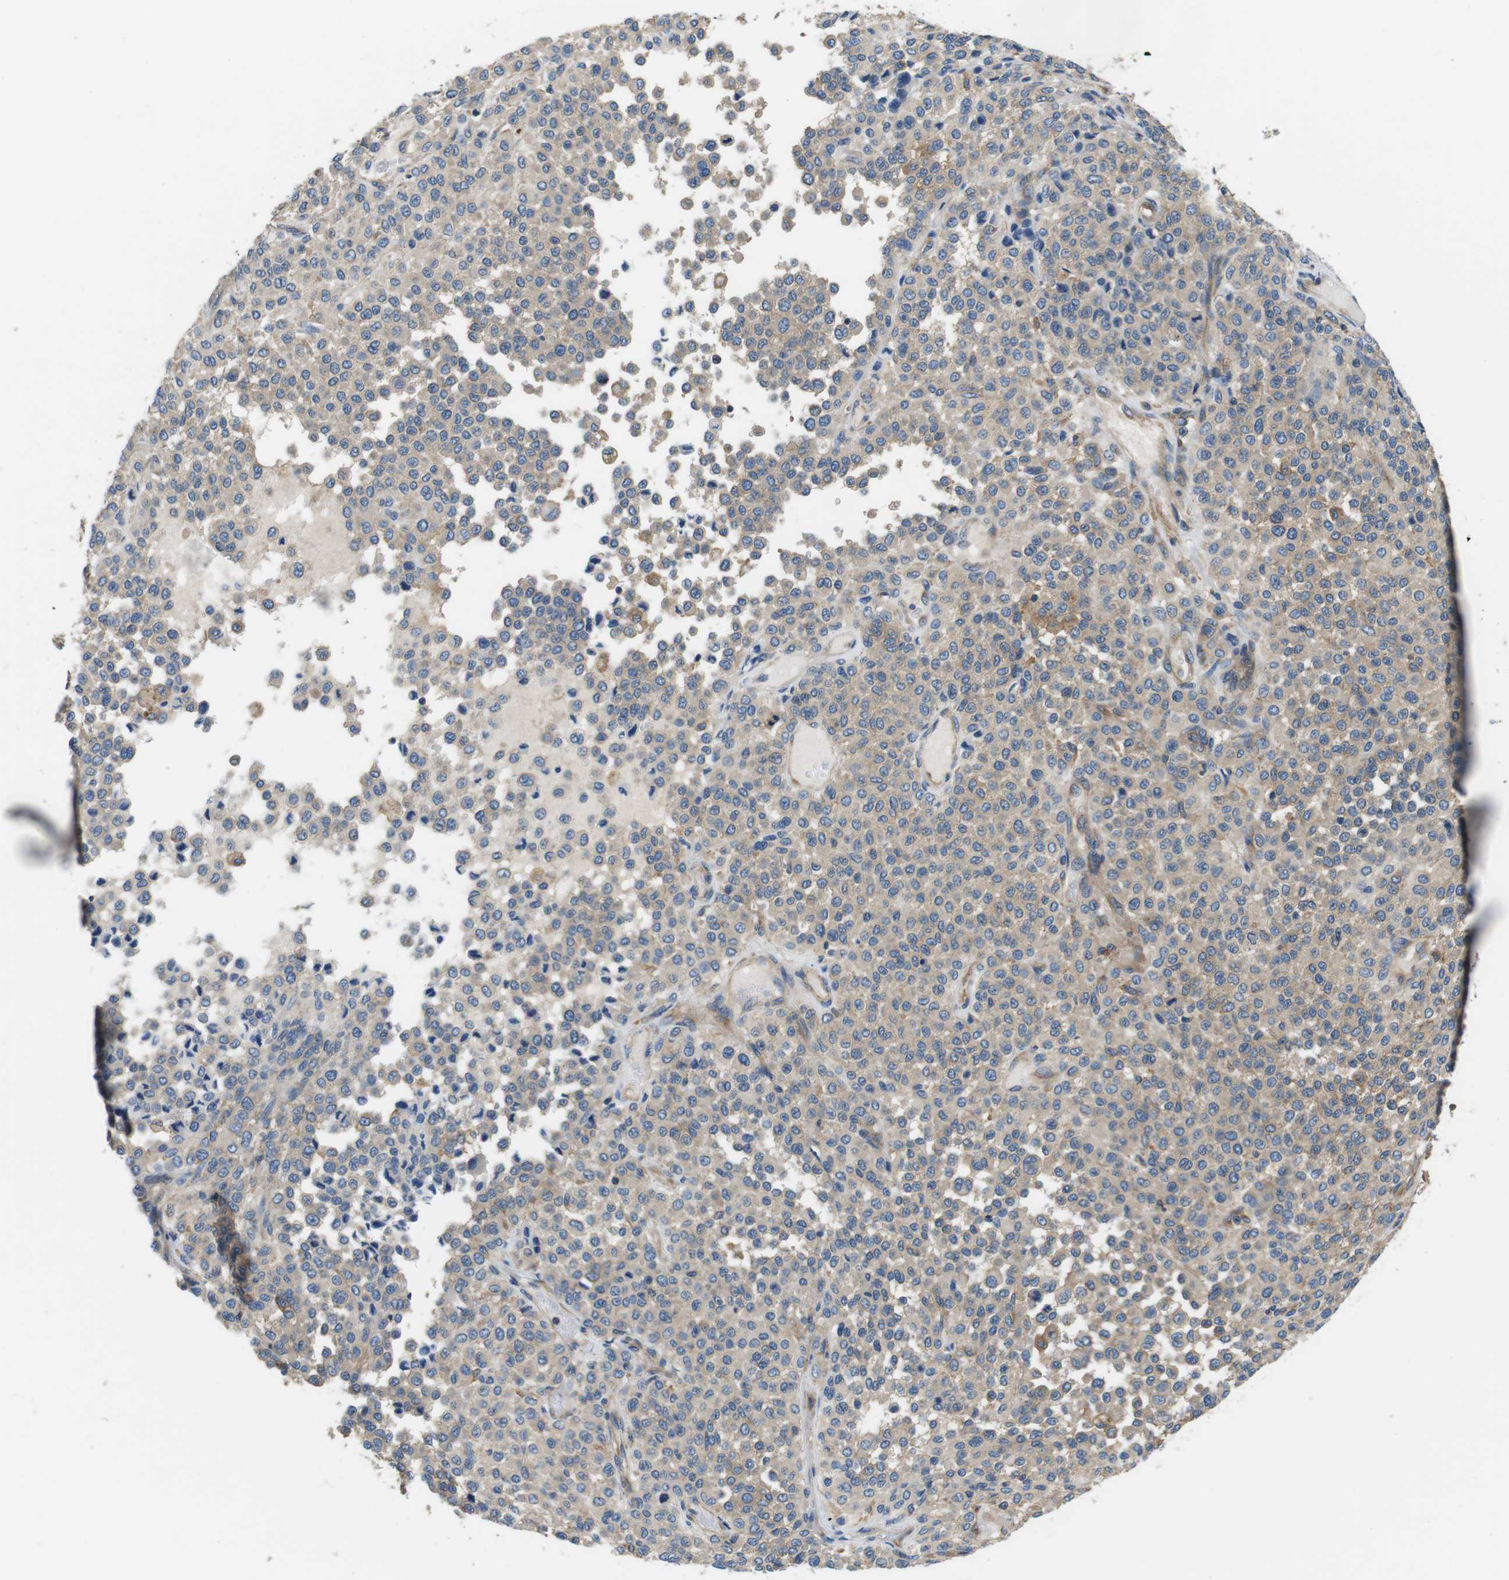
{"staining": {"intensity": "weak", "quantity": "<25%", "location": "cytoplasmic/membranous"}, "tissue": "melanoma", "cell_type": "Tumor cells", "image_type": "cancer", "snomed": [{"axis": "morphology", "description": "Malignant melanoma, Metastatic site"}, {"axis": "topography", "description": "Pancreas"}], "caption": "High power microscopy photomicrograph of an immunohistochemistry micrograph of melanoma, revealing no significant positivity in tumor cells.", "gene": "DENND4C", "patient": {"sex": "female", "age": 30}}